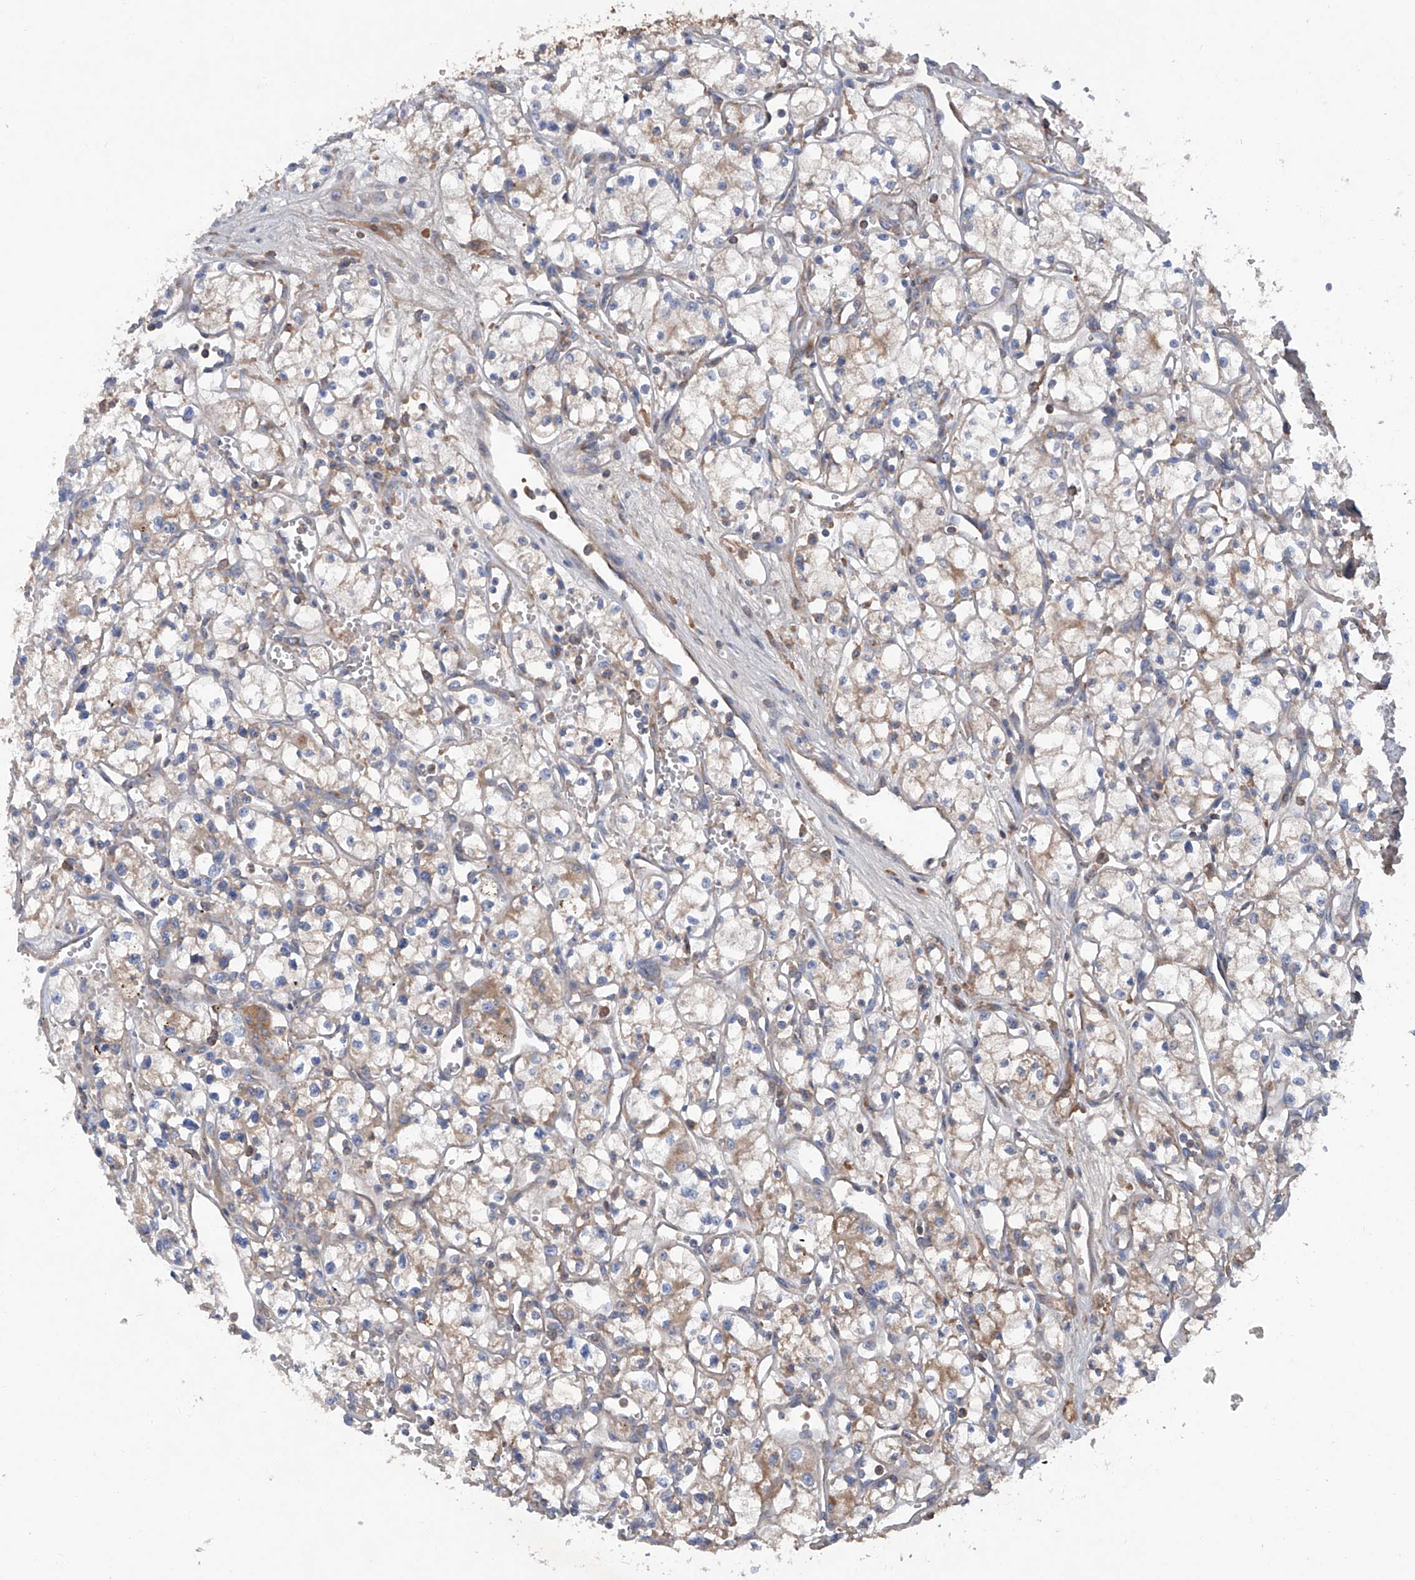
{"staining": {"intensity": "moderate", "quantity": "<25%", "location": "cytoplasmic/membranous"}, "tissue": "renal cancer", "cell_type": "Tumor cells", "image_type": "cancer", "snomed": [{"axis": "morphology", "description": "Adenocarcinoma, NOS"}, {"axis": "topography", "description": "Kidney"}], "caption": "Adenocarcinoma (renal) tissue shows moderate cytoplasmic/membranous positivity in about <25% of tumor cells (DAB (3,3'-diaminobenzidine) IHC with brightfield microscopy, high magnification).", "gene": "ASCC3", "patient": {"sex": "male", "age": 59}}